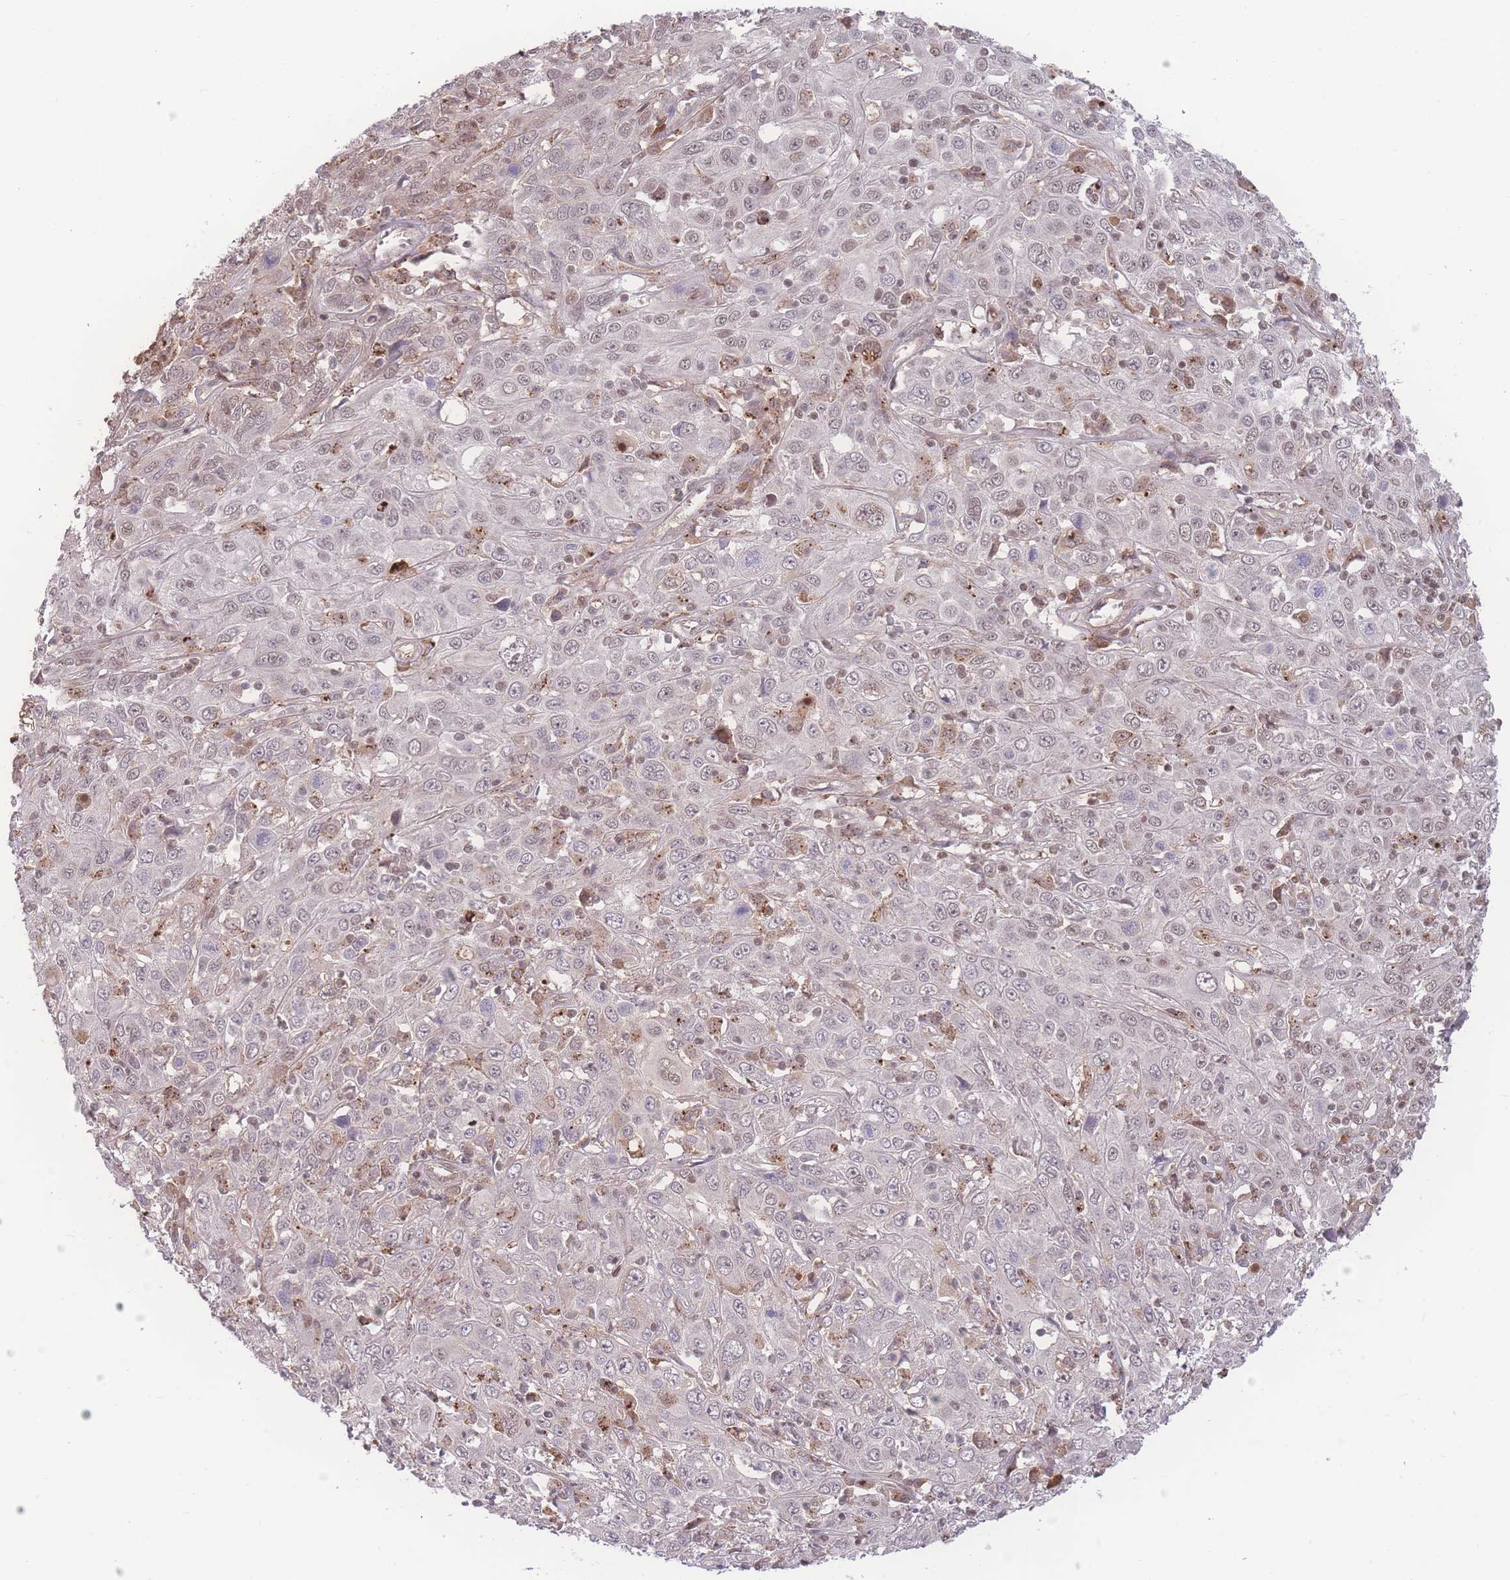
{"staining": {"intensity": "negative", "quantity": "none", "location": "none"}, "tissue": "cervical cancer", "cell_type": "Tumor cells", "image_type": "cancer", "snomed": [{"axis": "morphology", "description": "Squamous cell carcinoma, NOS"}, {"axis": "topography", "description": "Cervix"}], "caption": "Immunohistochemistry (IHC) micrograph of cervical cancer (squamous cell carcinoma) stained for a protein (brown), which exhibits no staining in tumor cells. (IHC, brightfield microscopy, high magnification).", "gene": "RAVER1", "patient": {"sex": "female", "age": 46}}